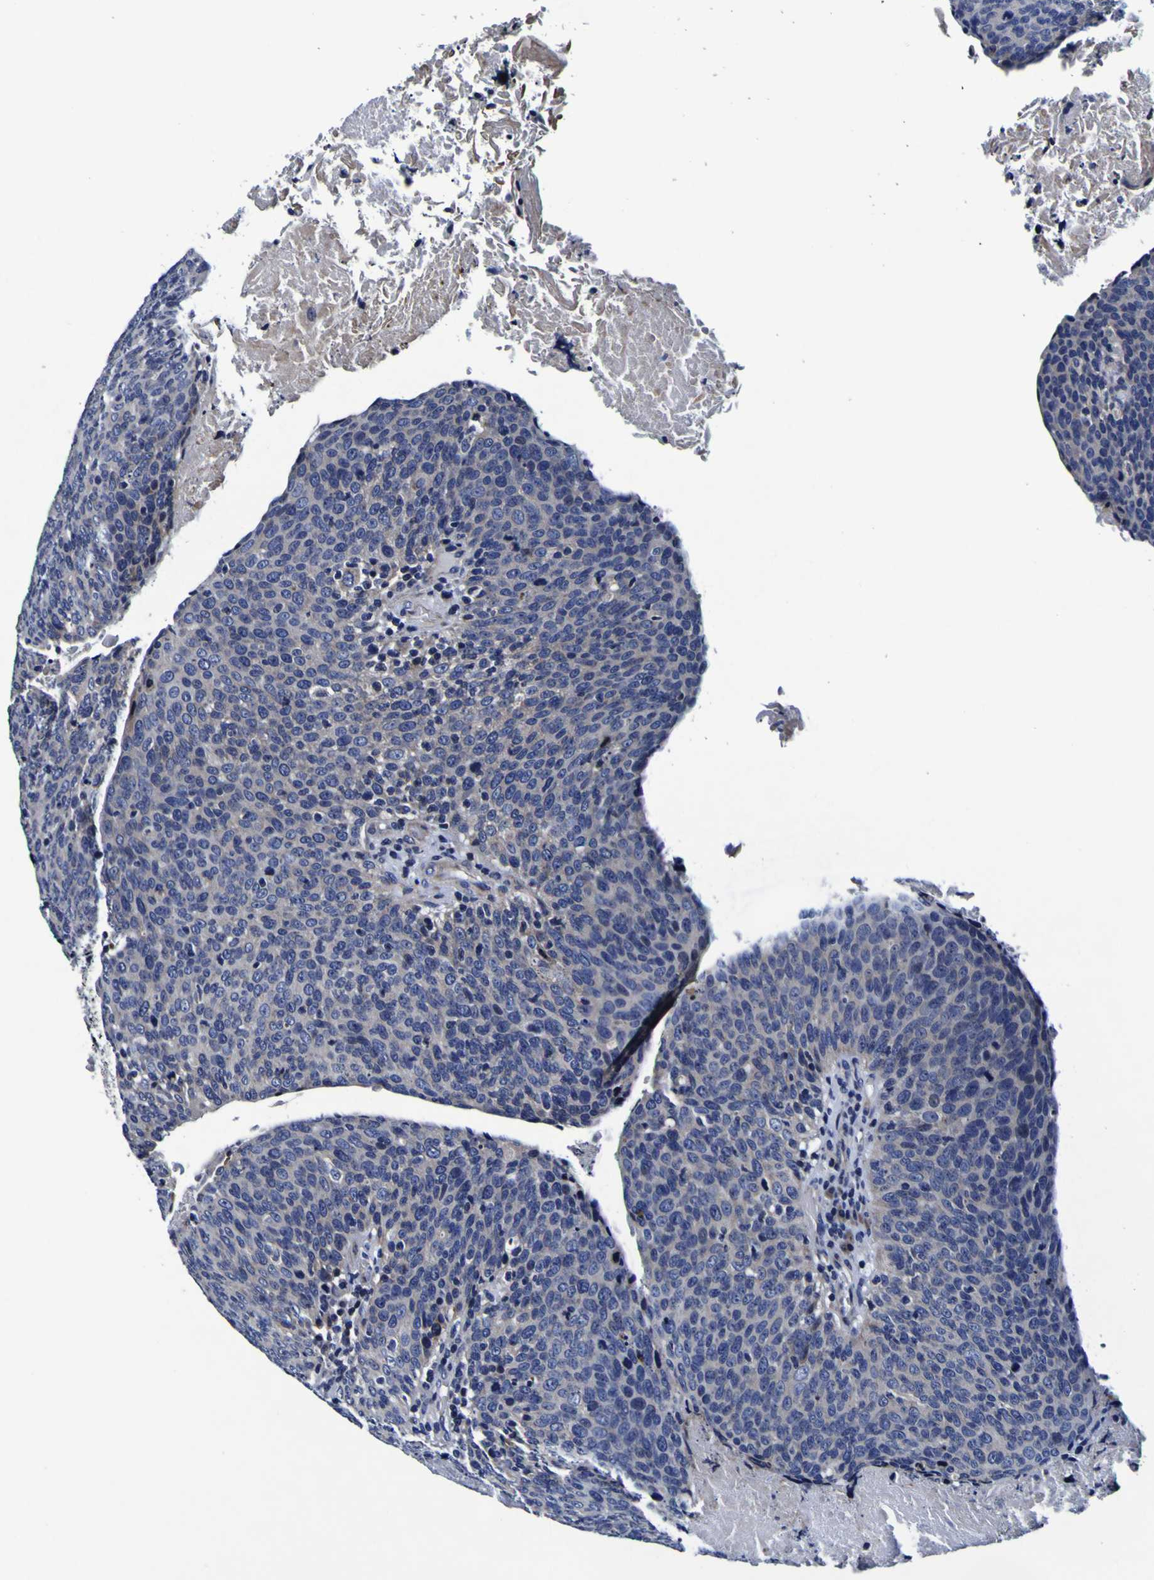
{"staining": {"intensity": "negative", "quantity": "none", "location": "none"}, "tissue": "head and neck cancer", "cell_type": "Tumor cells", "image_type": "cancer", "snomed": [{"axis": "morphology", "description": "Squamous cell carcinoma, NOS"}, {"axis": "morphology", "description": "Squamous cell carcinoma, metastatic, NOS"}, {"axis": "topography", "description": "Lymph node"}, {"axis": "topography", "description": "Head-Neck"}], "caption": "Immunohistochemical staining of human head and neck cancer shows no significant staining in tumor cells.", "gene": "PDLIM4", "patient": {"sex": "male", "age": 62}}